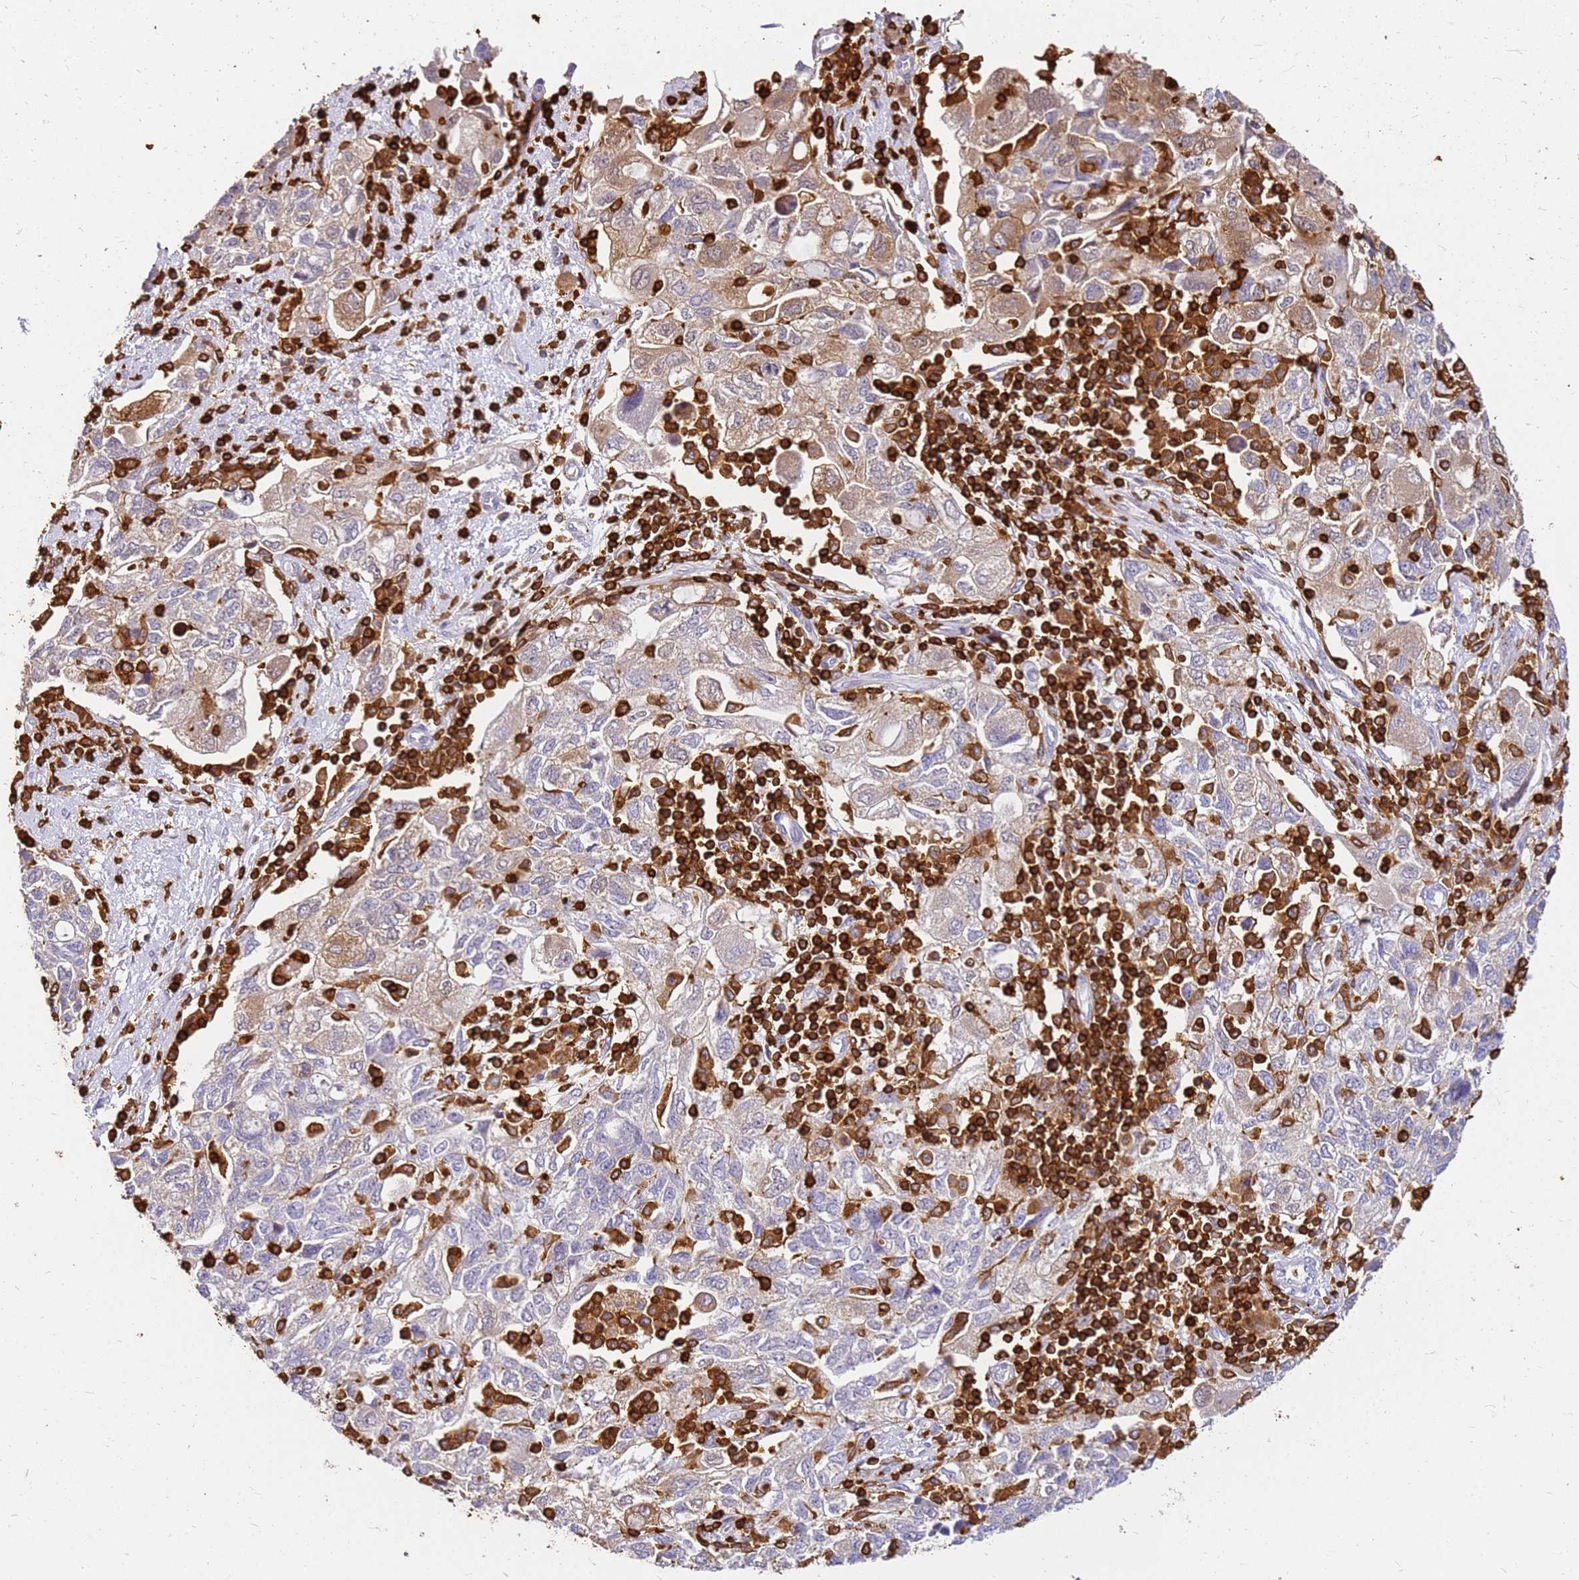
{"staining": {"intensity": "moderate", "quantity": "25%-75%", "location": "cytoplasmic/membranous"}, "tissue": "ovarian cancer", "cell_type": "Tumor cells", "image_type": "cancer", "snomed": [{"axis": "morphology", "description": "Carcinoma, NOS"}, {"axis": "morphology", "description": "Cystadenocarcinoma, serous, NOS"}, {"axis": "topography", "description": "Ovary"}], "caption": "Ovarian cancer stained for a protein (brown) shows moderate cytoplasmic/membranous positive staining in about 25%-75% of tumor cells.", "gene": "CORO1A", "patient": {"sex": "female", "age": 69}}